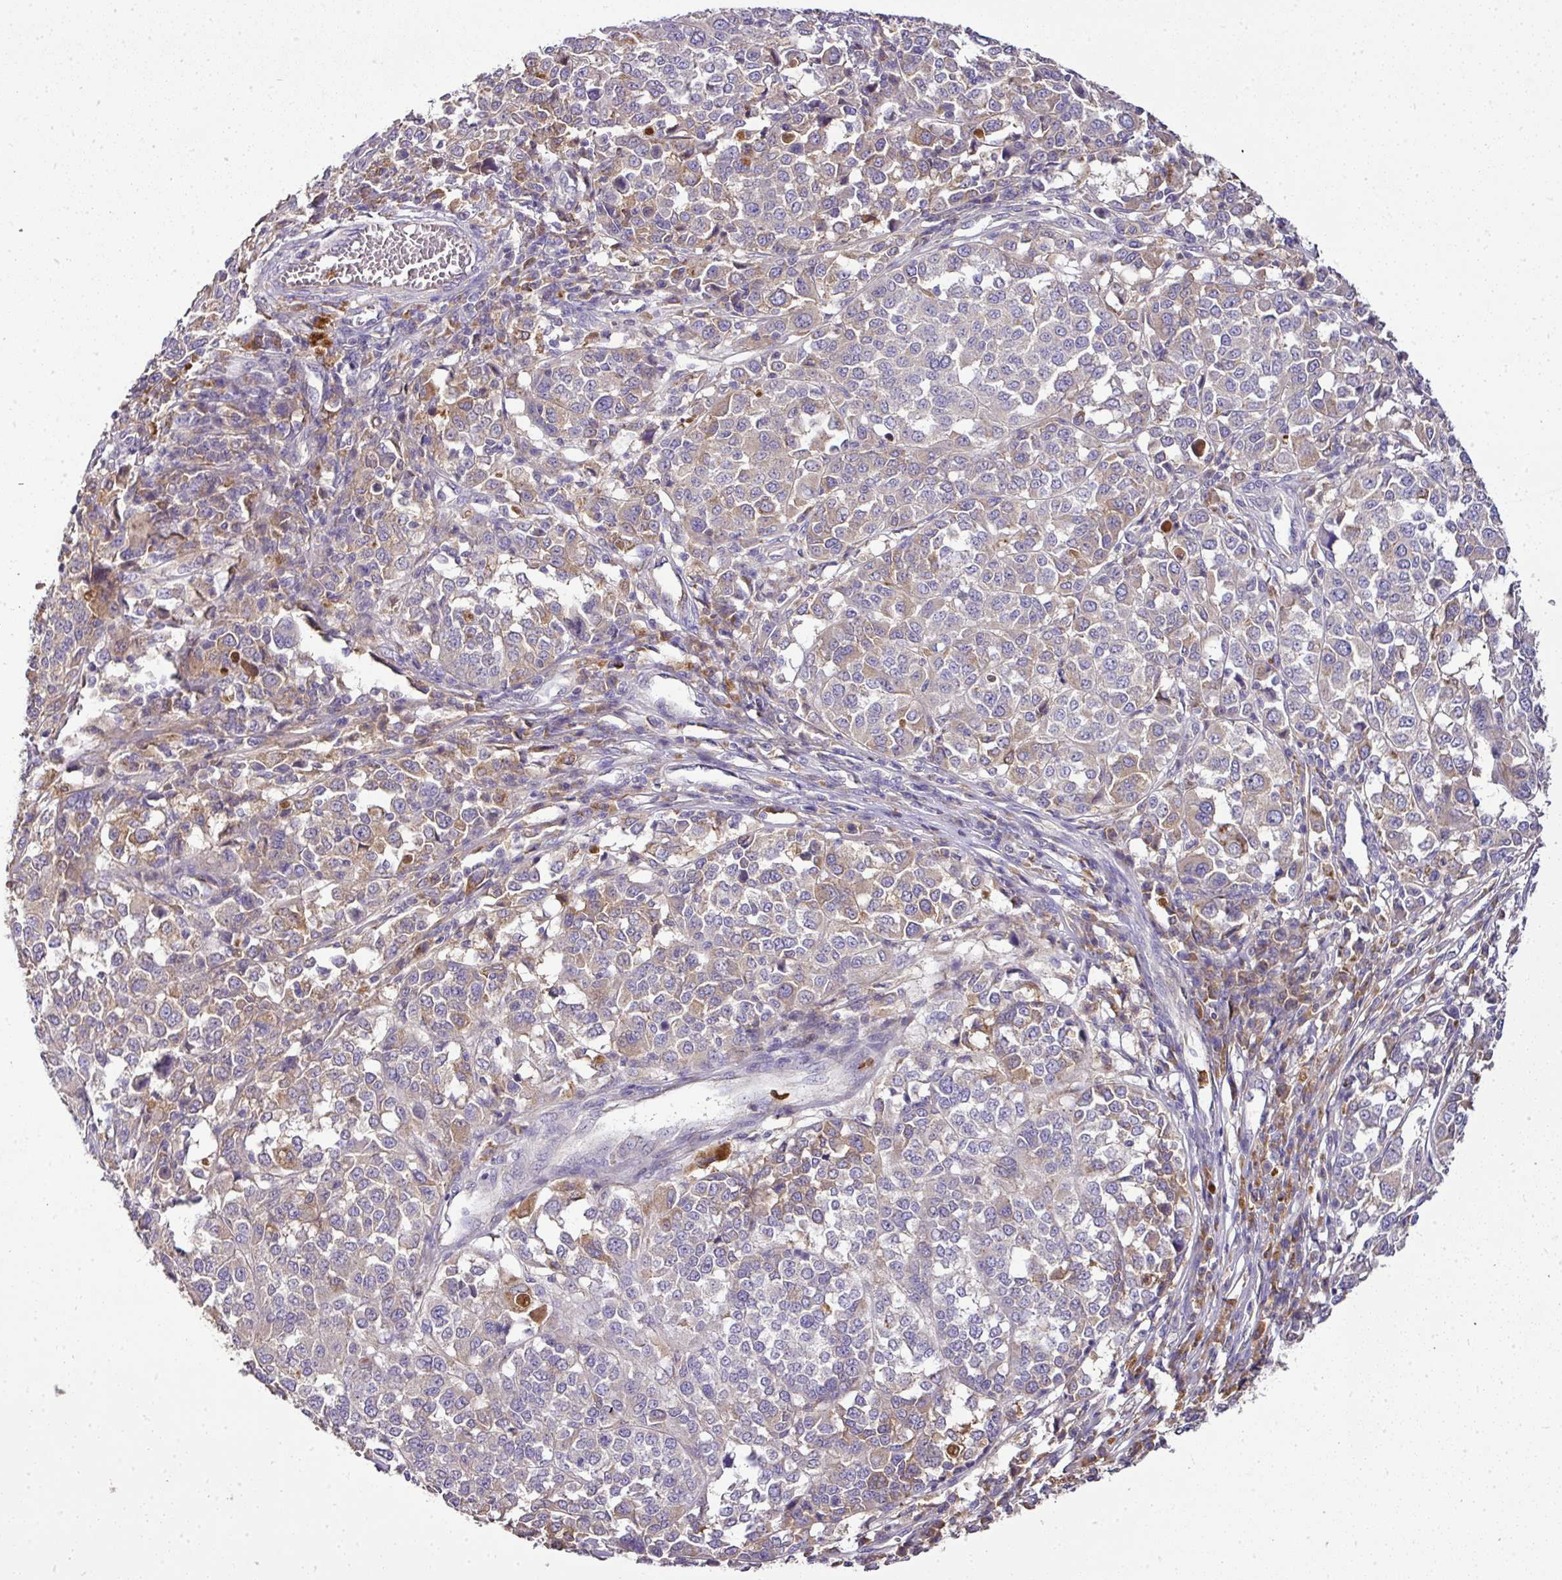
{"staining": {"intensity": "weak", "quantity": "25%-75%", "location": "cytoplasmic/membranous"}, "tissue": "melanoma", "cell_type": "Tumor cells", "image_type": "cancer", "snomed": [{"axis": "morphology", "description": "Malignant melanoma, Metastatic site"}, {"axis": "topography", "description": "Lymph node"}], "caption": "The histopathology image exhibits immunohistochemical staining of malignant melanoma (metastatic site). There is weak cytoplasmic/membranous staining is appreciated in approximately 25%-75% of tumor cells. (DAB (3,3'-diaminobenzidine) IHC with brightfield microscopy, high magnification).", "gene": "CAB39L", "patient": {"sex": "male", "age": 44}}